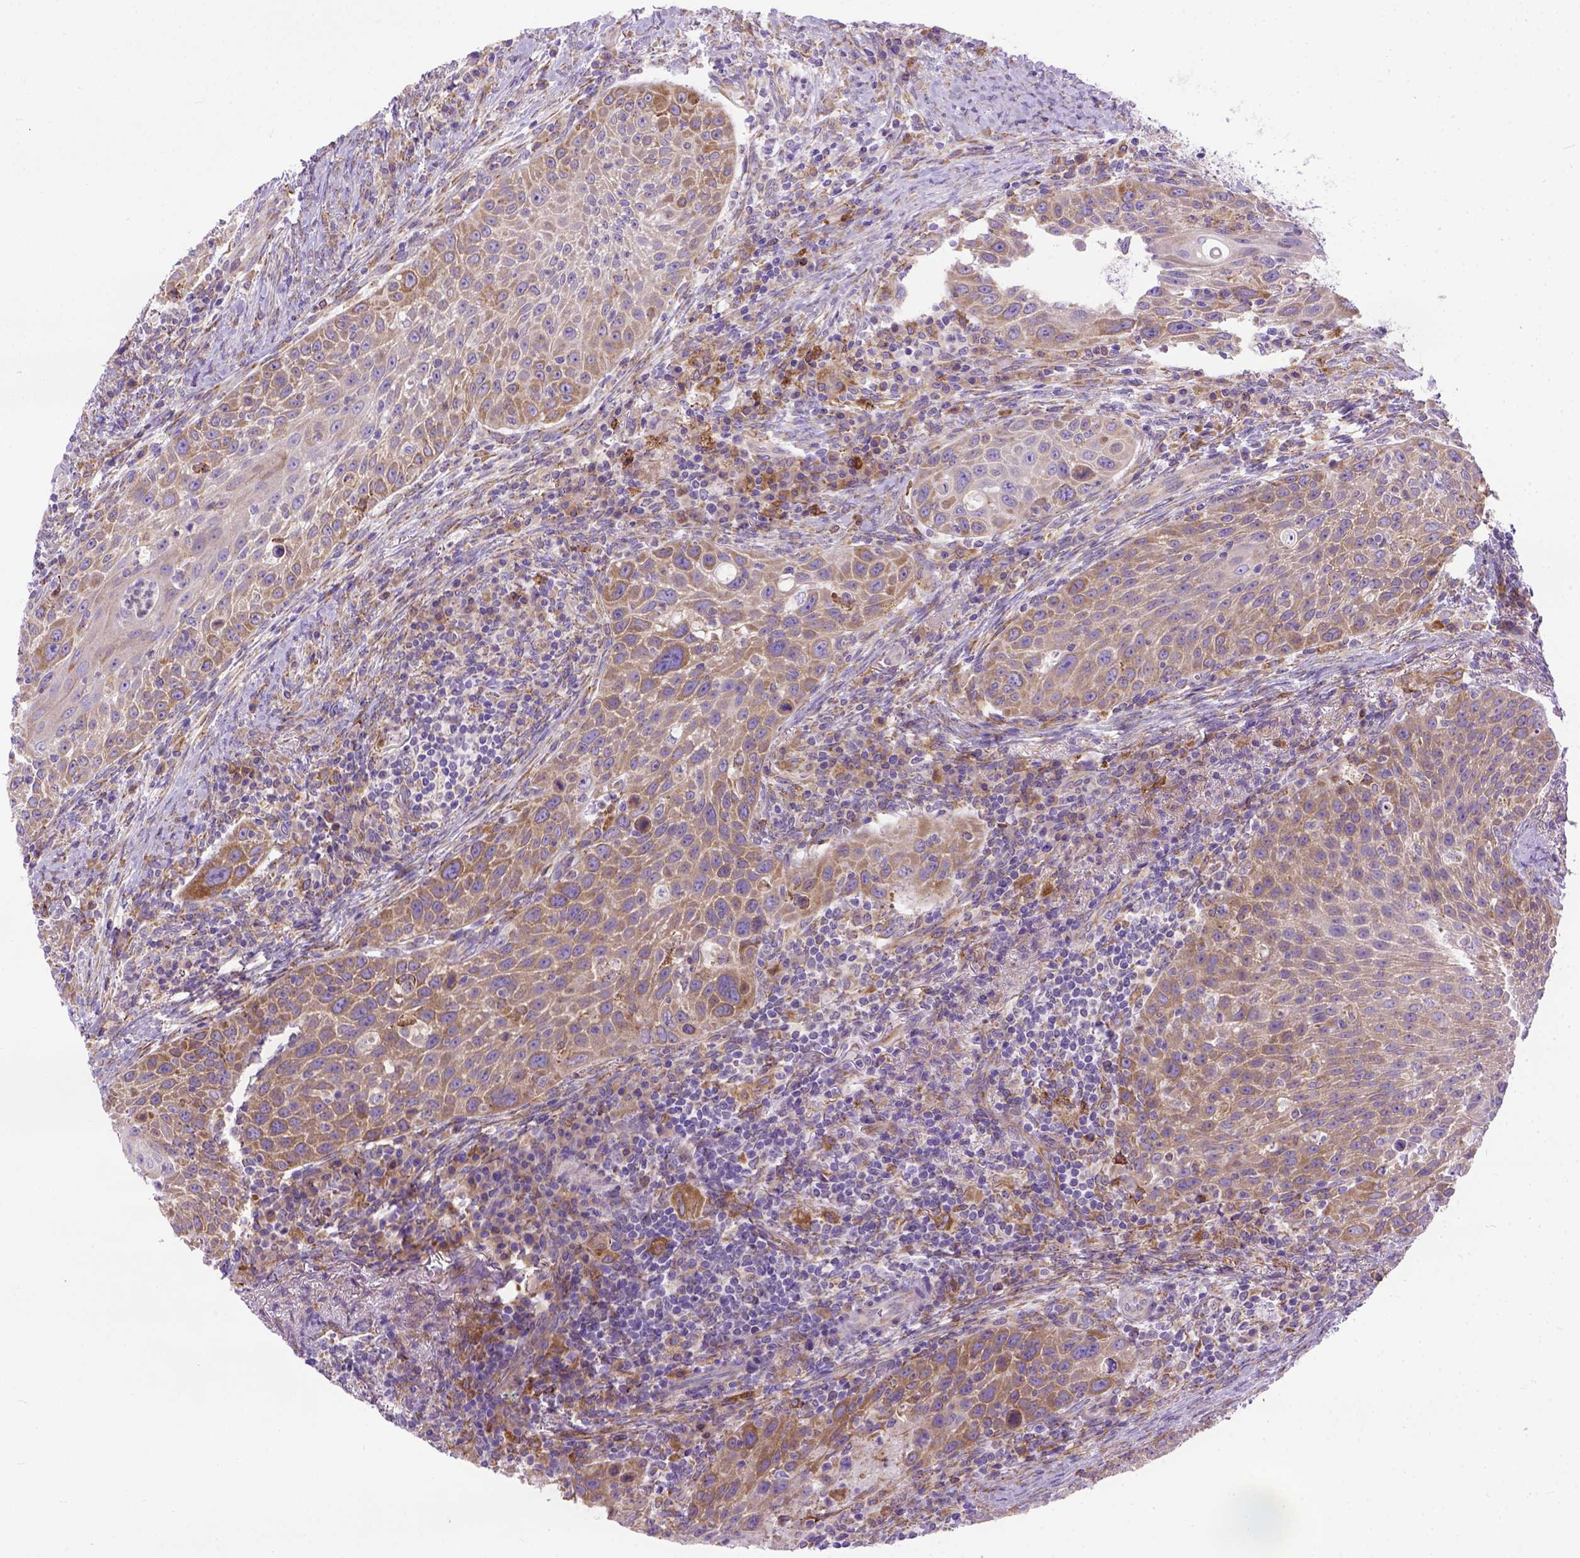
{"staining": {"intensity": "moderate", "quantity": ">75%", "location": "cytoplasmic/membranous"}, "tissue": "head and neck cancer", "cell_type": "Tumor cells", "image_type": "cancer", "snomed": [{"axis": "morphology", "description": "Squamous cell carcinoma, NOS"}, {"axis": "topography", "description": "Head-Neck"}], "caption": "Head and neck squamous cell carcinoma stained for a protein demonstrates moderate cytoplasmic/membranous positivity in tumor cells.", "gene": "PLK4", "patient": {"sex": "male", "age": 69}}